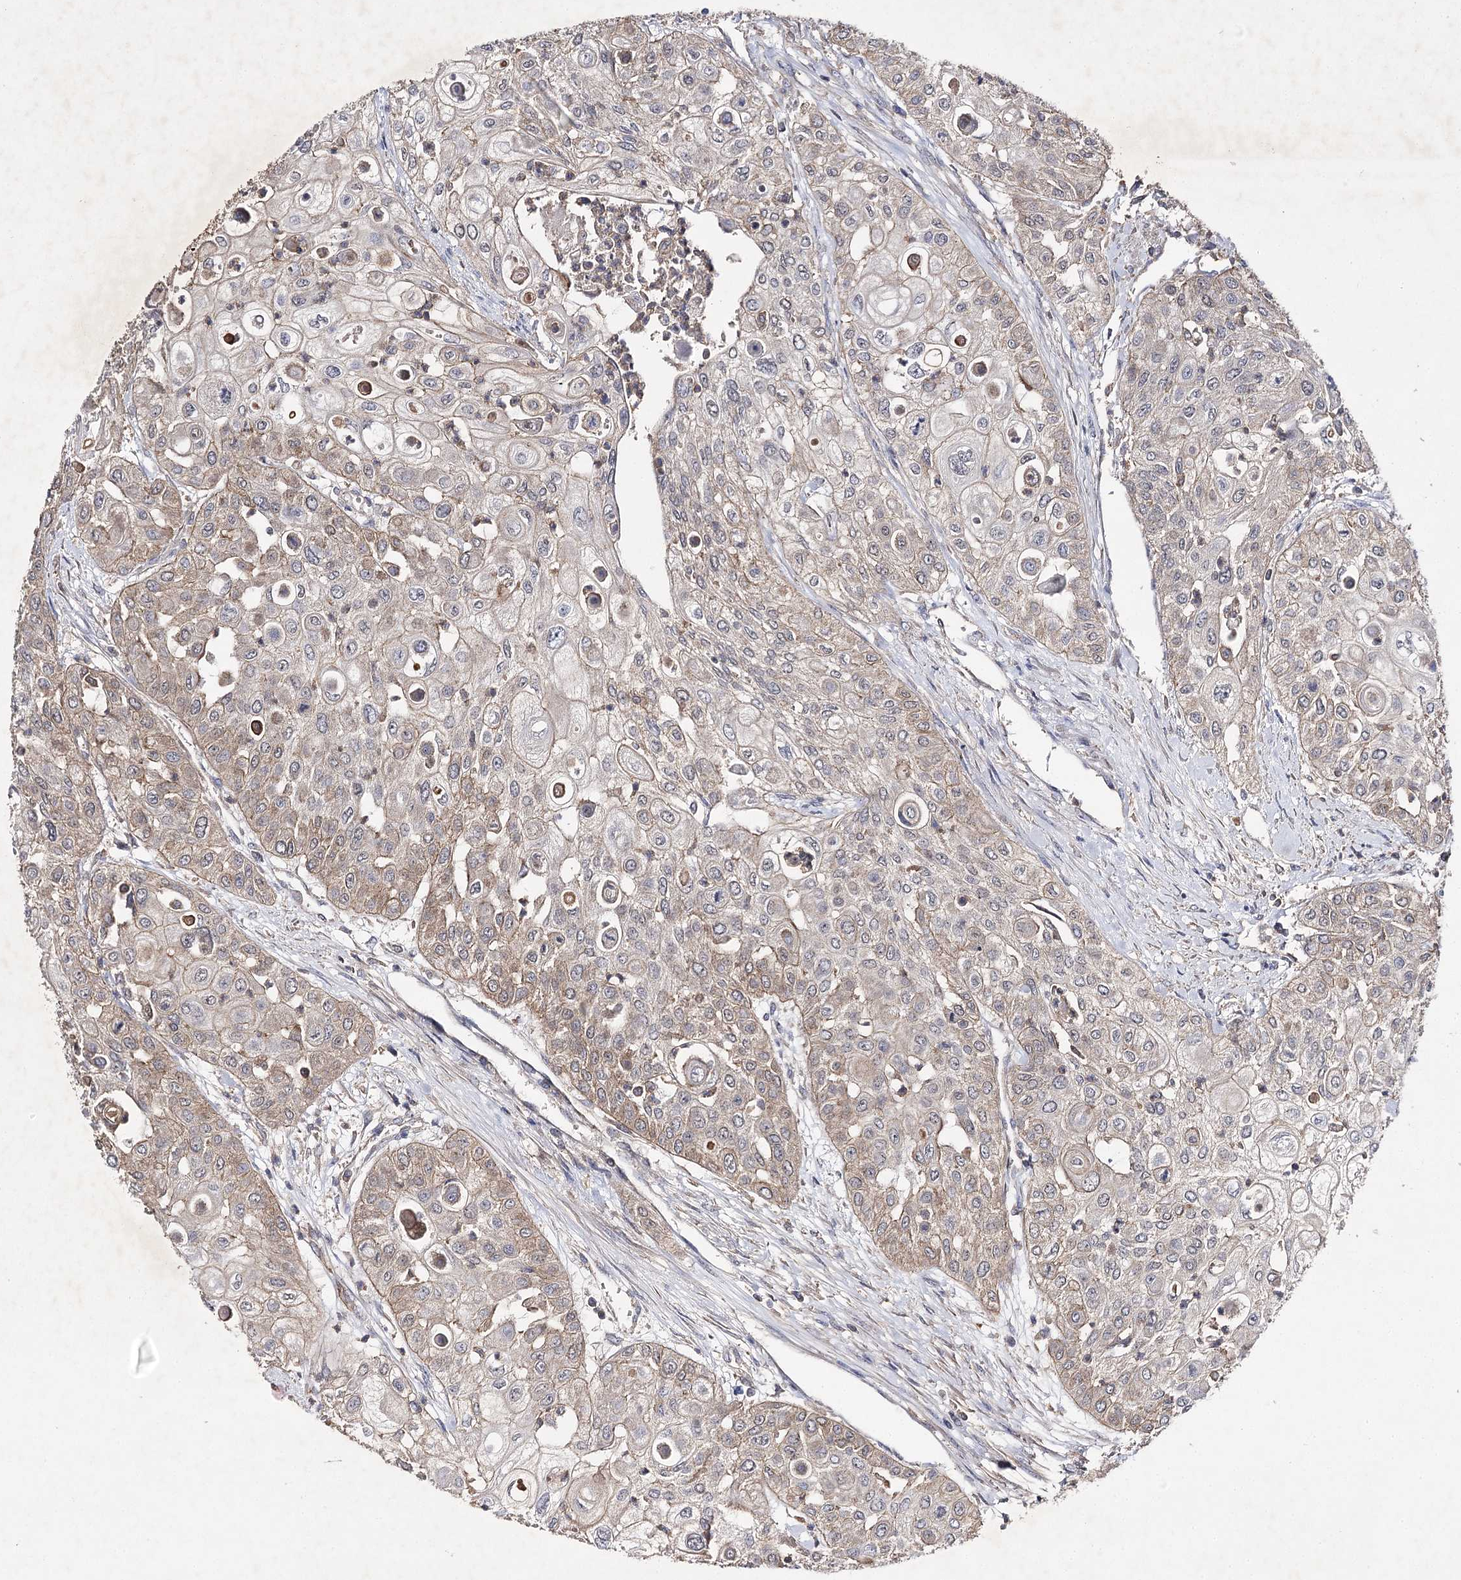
{"staining": {"intensity": "weak", "quantity": "<25%", "location": "cytoplasmic/membranous"}, "tissue": "urothelial cancer", "cell_type": "Tumor cells", "image_type": "cancer", "snomed": [{"axis": "morphology", "description": "Urothelial carcinoma, High grade"}, {"axis": "topography", "description": "Urinary bladder"}], "caption": "This micrograph is of urothelial cancer stained with immunohistochemistry (IHC) to label a protein in brown with the nuclei are counter-stained blue. There is no expression in tumor cells.", "gene": "BCR", "patient": {"sex": "female", "age": 79}}